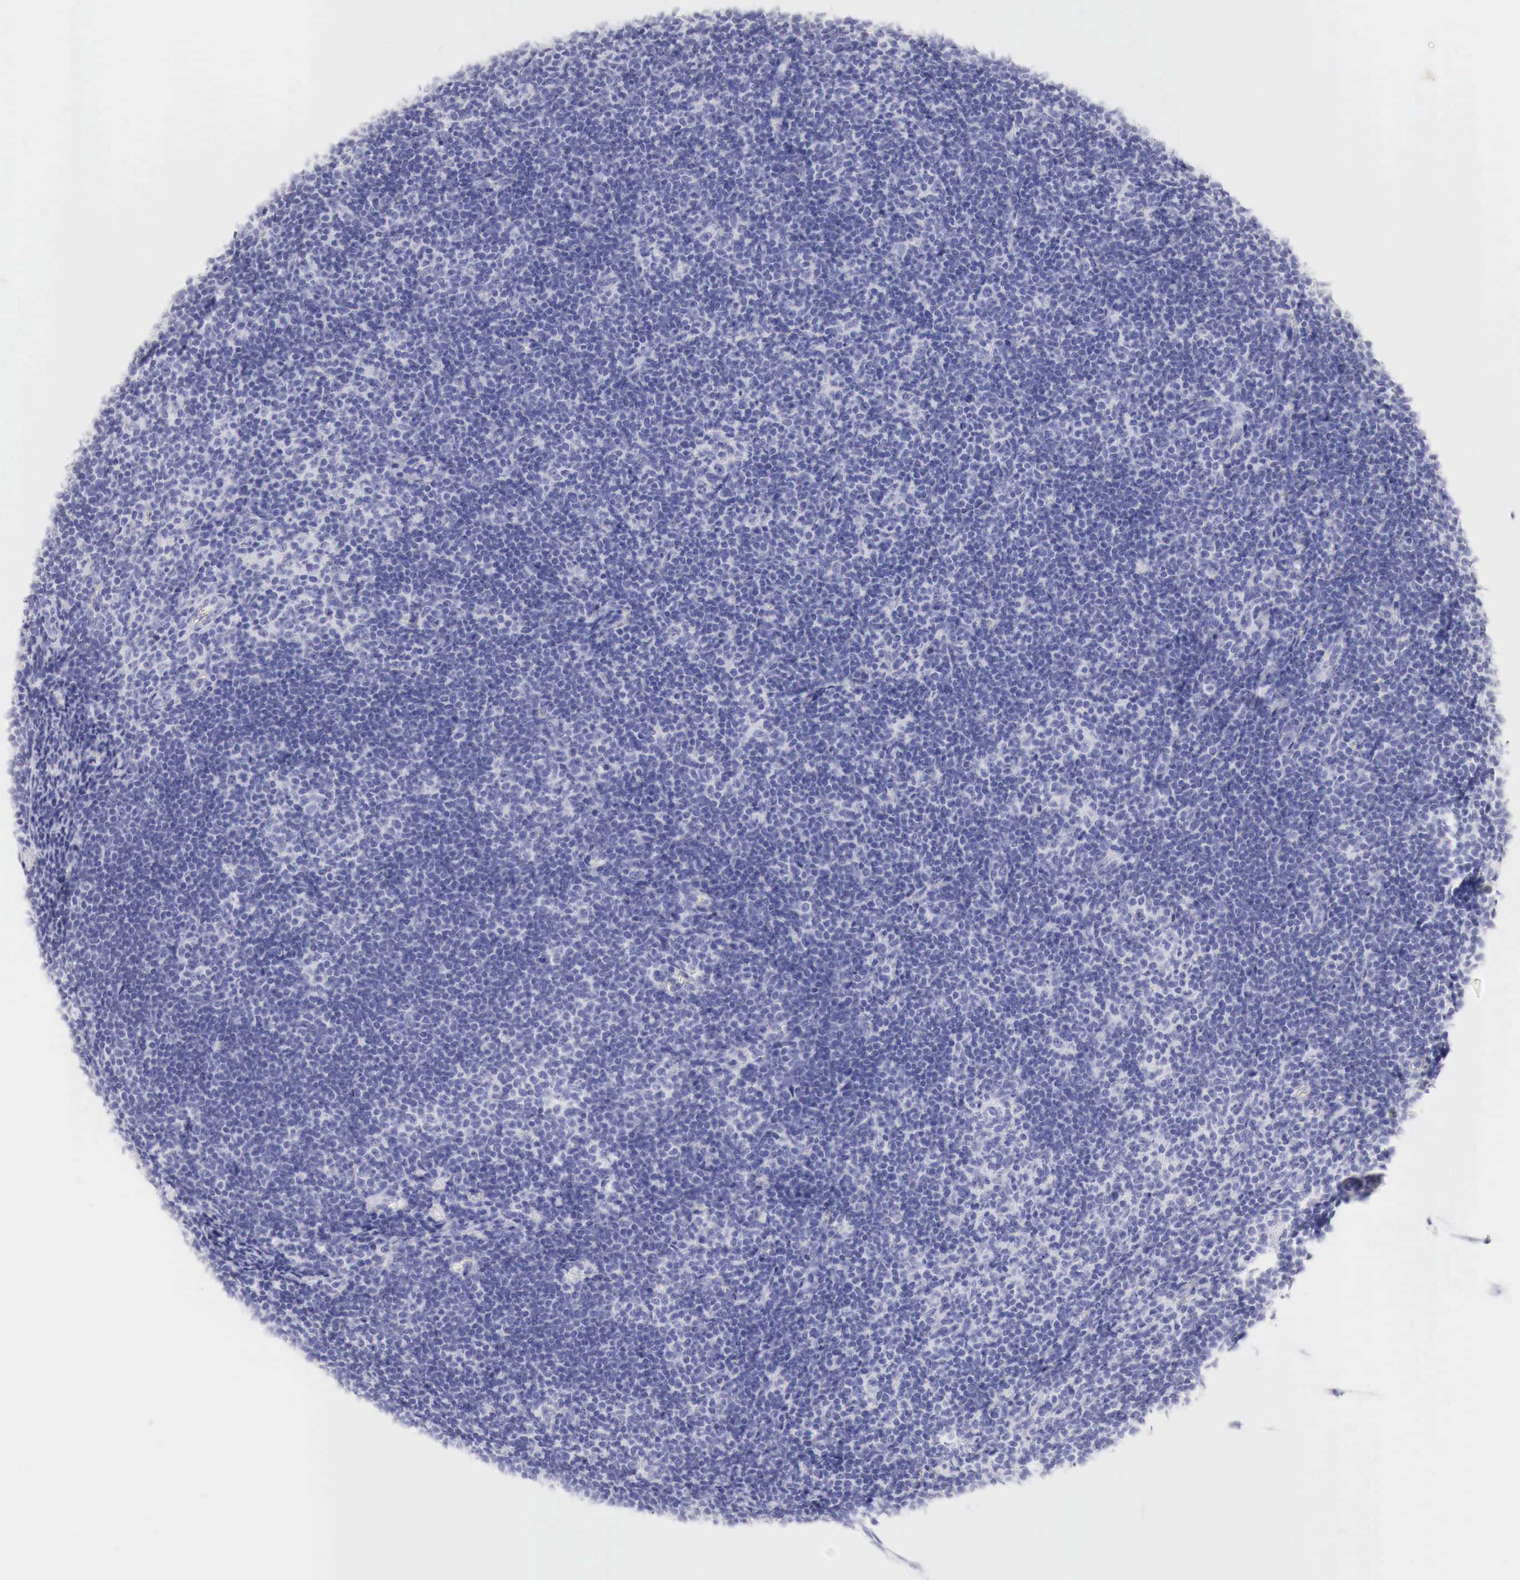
{"staining": {"intensity": "negative", "quantity": "none", "location": "none"}, "tissue": "lymphoma", "cell_type": "Tumor cells", "image_type": "cancer", "snomed": [{"axis": "morphology", "description": "Malignant lymphoma, non-Hodgkin's type, Low grade"}, {"axis": "topography", "description": "Lymph node"}], "caption": "Immunohistochemical staining of human malignant lymphoma, non-Hodgkin's type (low-grade) shows no significant positivity in tumor cells.", "gene": "TYR", "patient": {"sex": "male", "age": 49}}